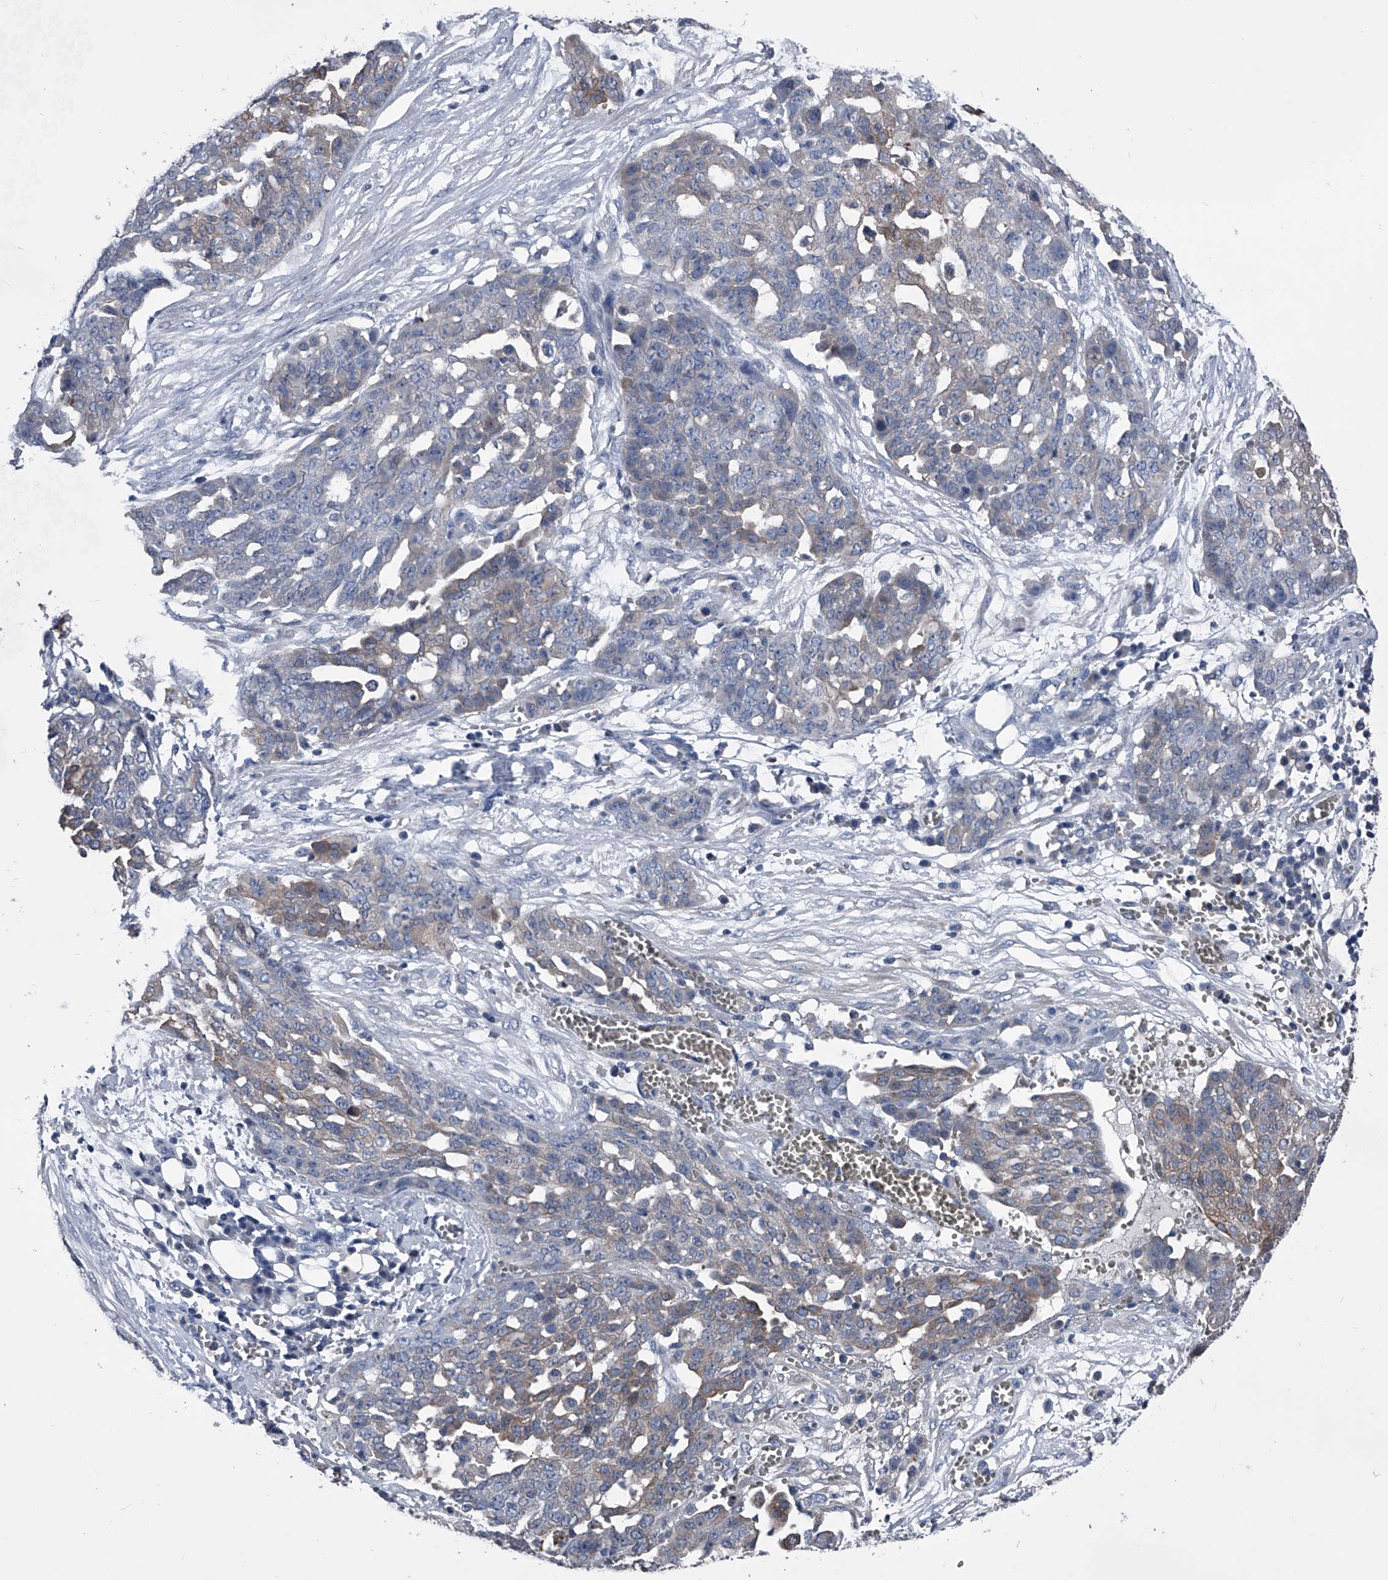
{"staining": {"intensity": "weak", "quantity": "25%-75%", "location": "cytoplasmic/membranous"}, "tissue": "ovarian cancer", "cell_type": "Tumor cells", "image_type": "cancer", "snomed": [{"axis": "morphology", "description": "Cystadenocarcinoma, serous, NOS"}, {"axis": "topography", "description": "Soft tissue"}, {"axis": "topography", "description": "Ovary"}], "caption": "The histopathology image exhibits immunohistochemical staining of ovarian cancer. There is weak cytoplasmic/membranous staining is present in approximately 25%-75% of tumor cells.", "gene": "KIF13A", "patient": {"sex": "female", "age": 57}}